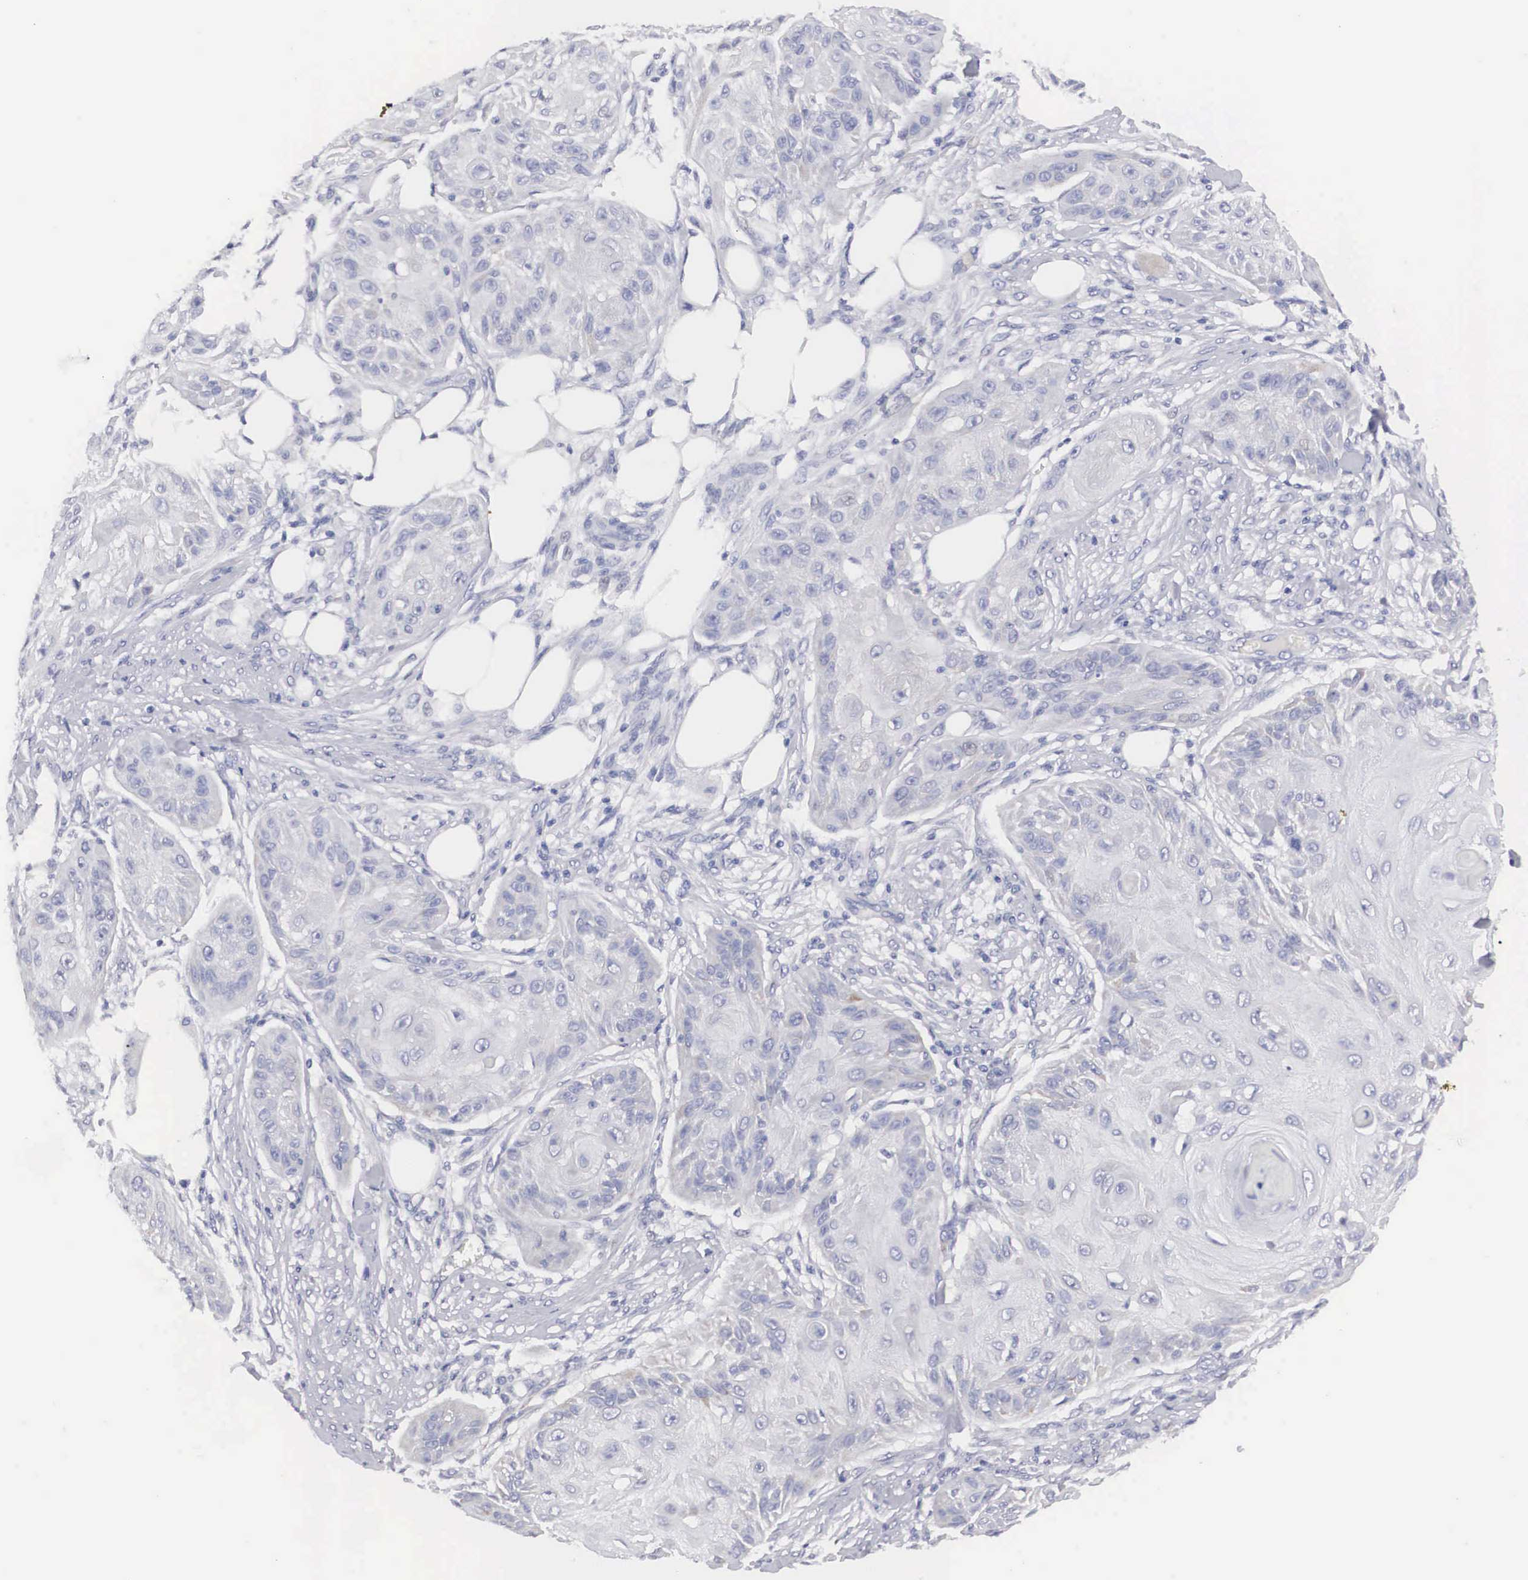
{"staining": {"intensity": "negative", "quantity": "none", "location": "none"}, "tissue": "skin cancer", "cell_type": "Tumor cells", "image_type": "cancer", "snomed": [{"axis": "morphology", "description": "Squamous cell carcinoma, NOS"}, {"axis": "topography", "description": "Skin"}], "caption": "High power microscopy photomicrograph of an immunohistochemistry (IHC) micrograph of skin cancer (squamous cell carcinoma), revealing no significant staining in tumor cells.", "gene": "ARMCX3", "patient": {"sex": "female", "age": 88}}